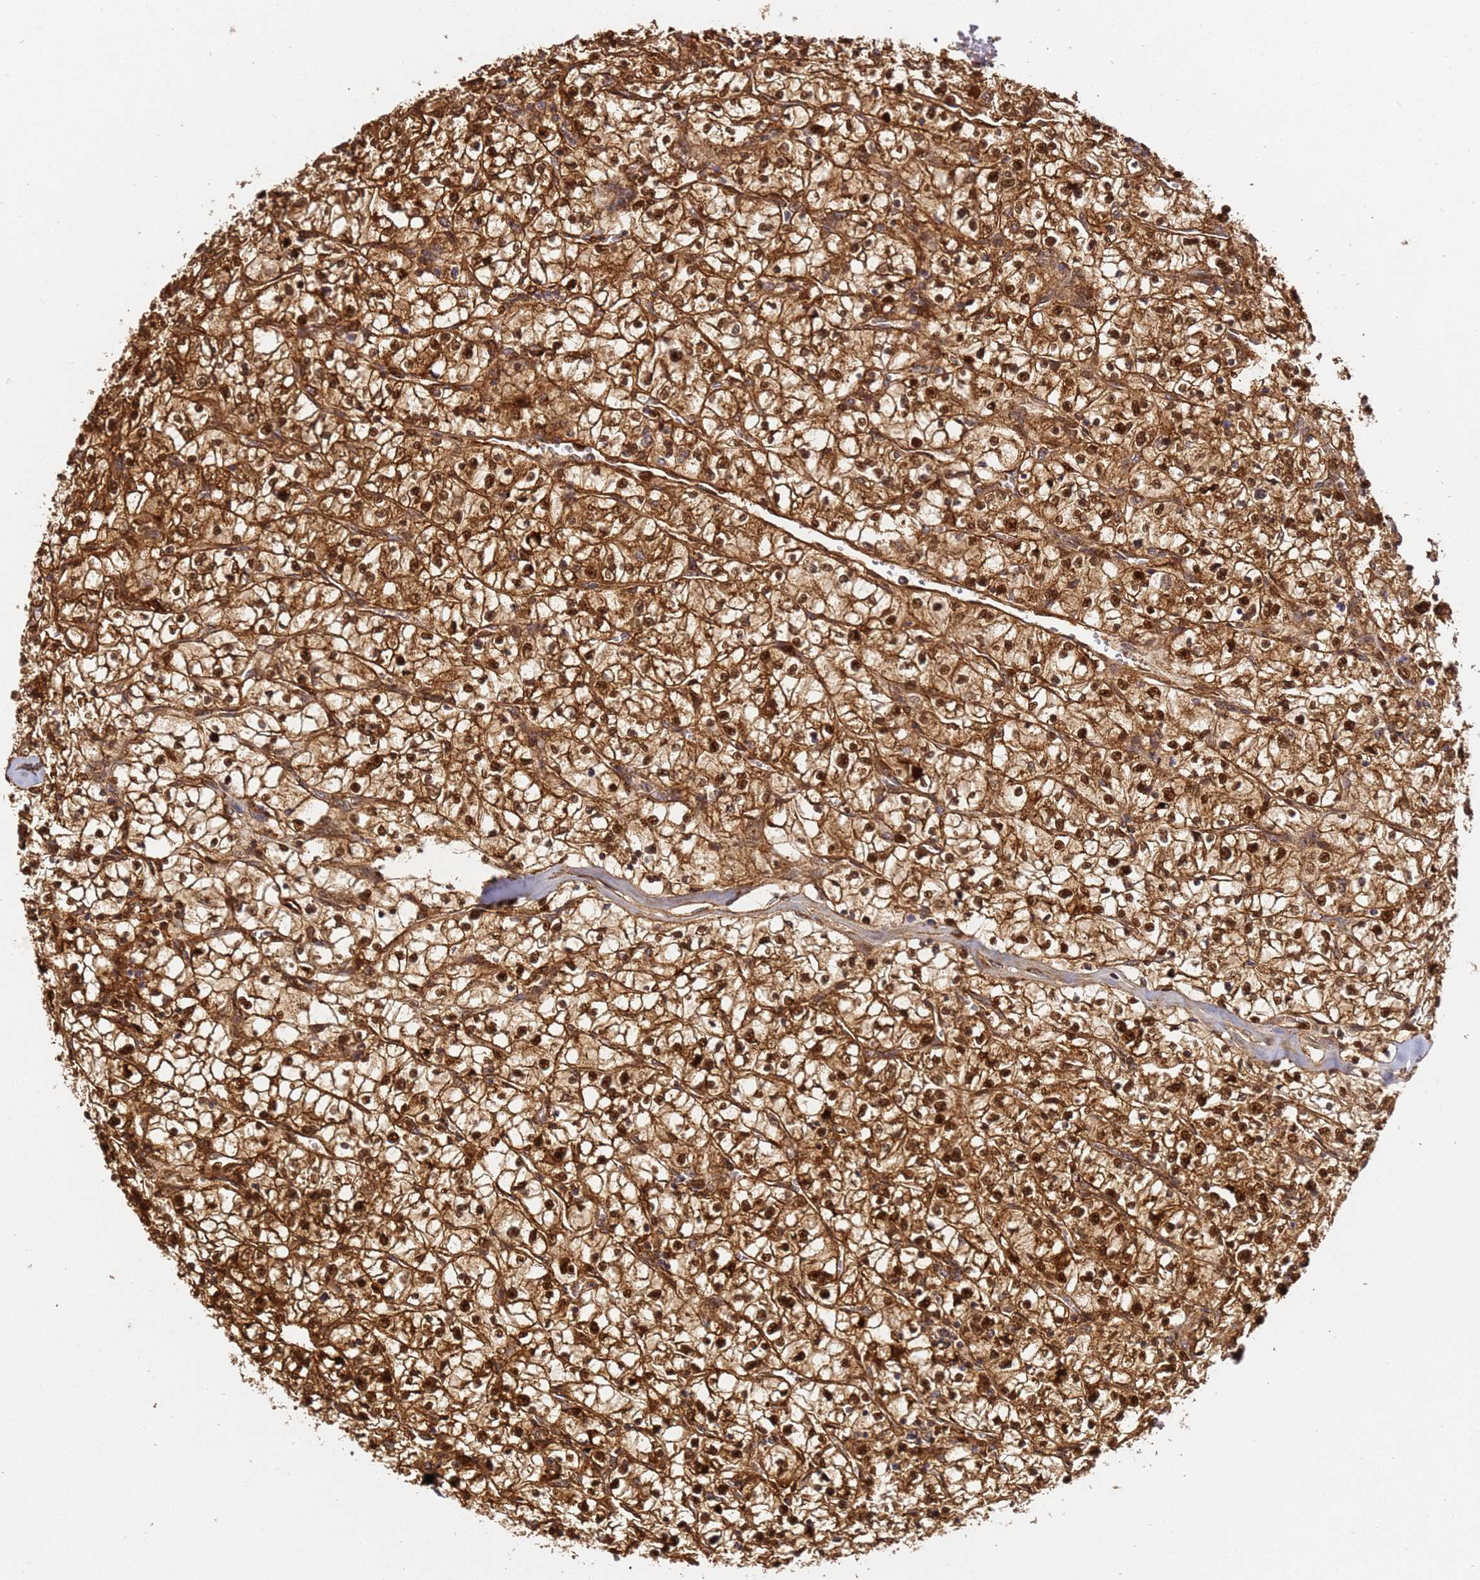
{"staining": {"intensity": "strong", "quantity": ">75%", "location": "cytoplasmic/membranous,nuclear"}, "tissue": "renal cancer", "cell_type": "Tumor cells", "image_type": "cancer", "snomed": [{"axis": "morphology", "description": "Adenocarcinoma, NOS"}, {"axis": "topography", "description": "Kidney"}], "caption": "DAB (3,3'-diaminobenzidine) immunohistochemical staining of renal cancer (adenocarcinoma) displays strong cytoplasmic/membranous and nuclear protein expression in about >75% of tumor cells.", "gene": "SMOX", "patient": {"sex": "female", "age": 64}}